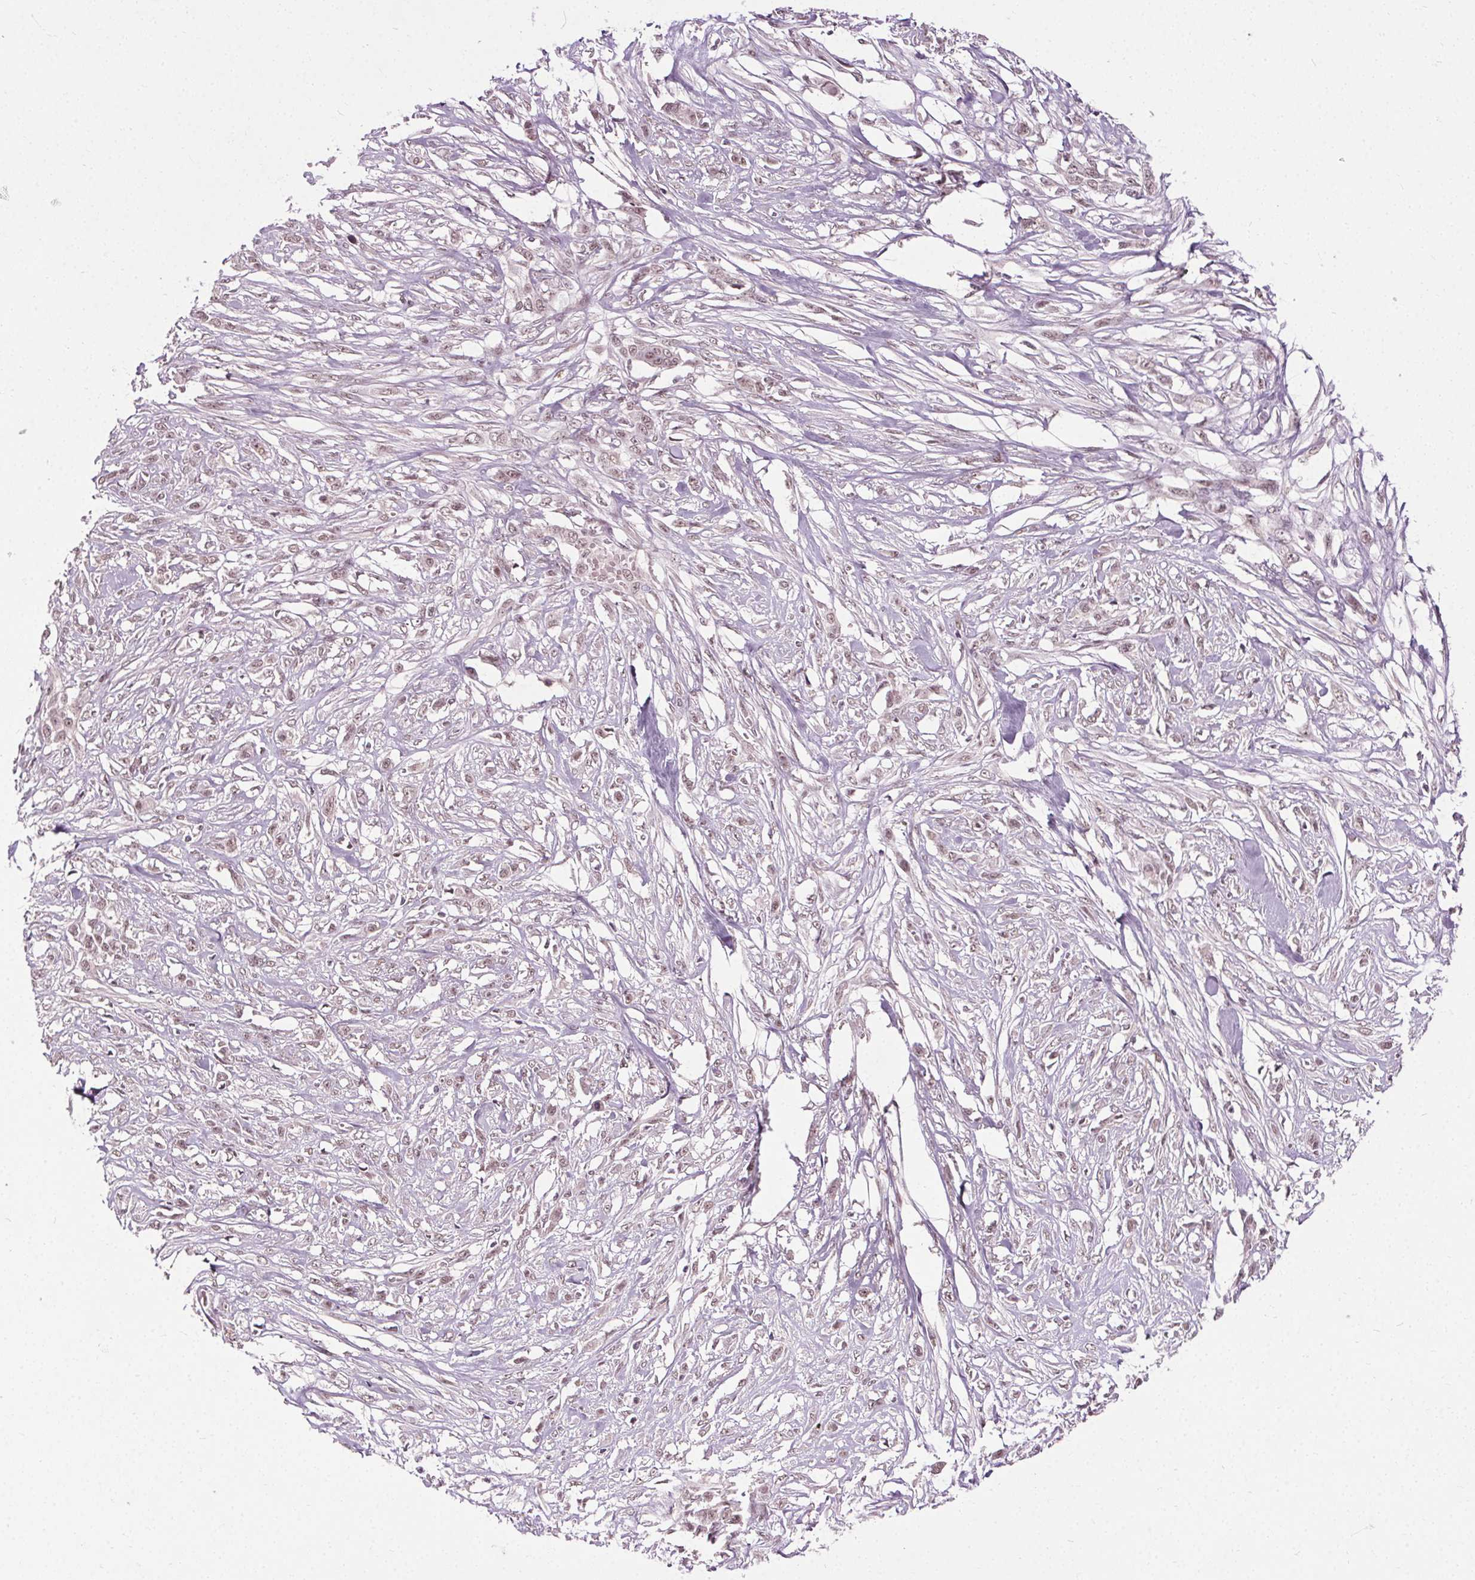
{"staining": {"intensity": "moderate", "quantity": ">75%", "location": "nuclear"}, "tissue": "skin cancer", "cell_type": "Tumor cells", "image_type": "cancer", "snomed": [{"axis": "morphology", "description": "Squamous cell carcinoma, NOS"}, {"axis": "topography", "description": "Skin"}], "caption": "Immunohistochemical staining of squamous cell carcinoma (skin) shows moderate nuclear protein positivity in approximately >75% of tumor cells.", "gene": "MED6", "patient": {"sex": "male", "age": 79}}